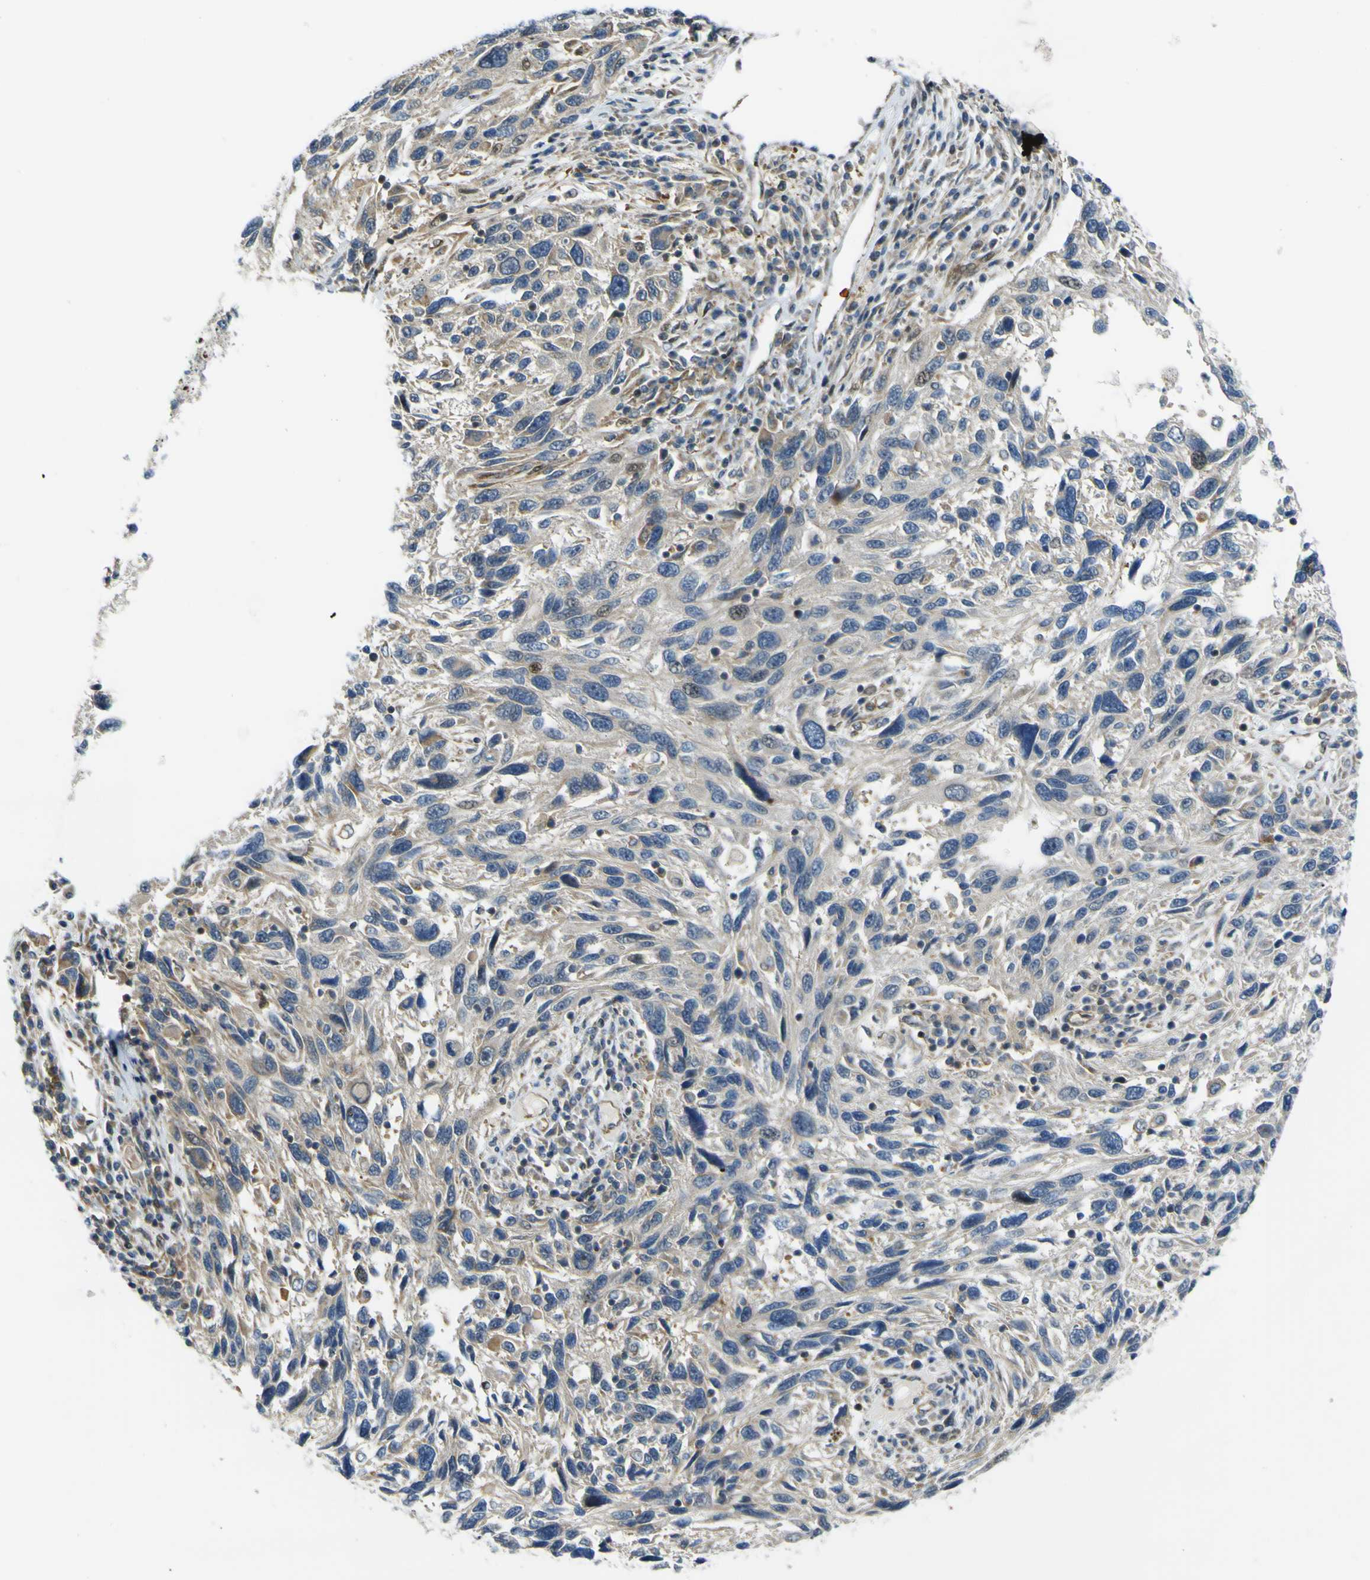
{"staining": {"intensity": "moderate", "quantity": "<25%", "location": "cytoplasmic/membranous"}, "tissue": "melanoma", "cell_type": "Tumor cells", "image_type": "cancer", "snomed": [{"axis": "morphology", "description": "Malignant melanoma, NOS"}, {"axis": "topography", "description": "Skin"}], "caption": "Protein staining displays moderate cytoplasmic/membranous positivity in approximately <25% of tumor cells in malignant melanoma.", "gene": "KDM7A", "patient": {"sex": "male", "age": 53}}